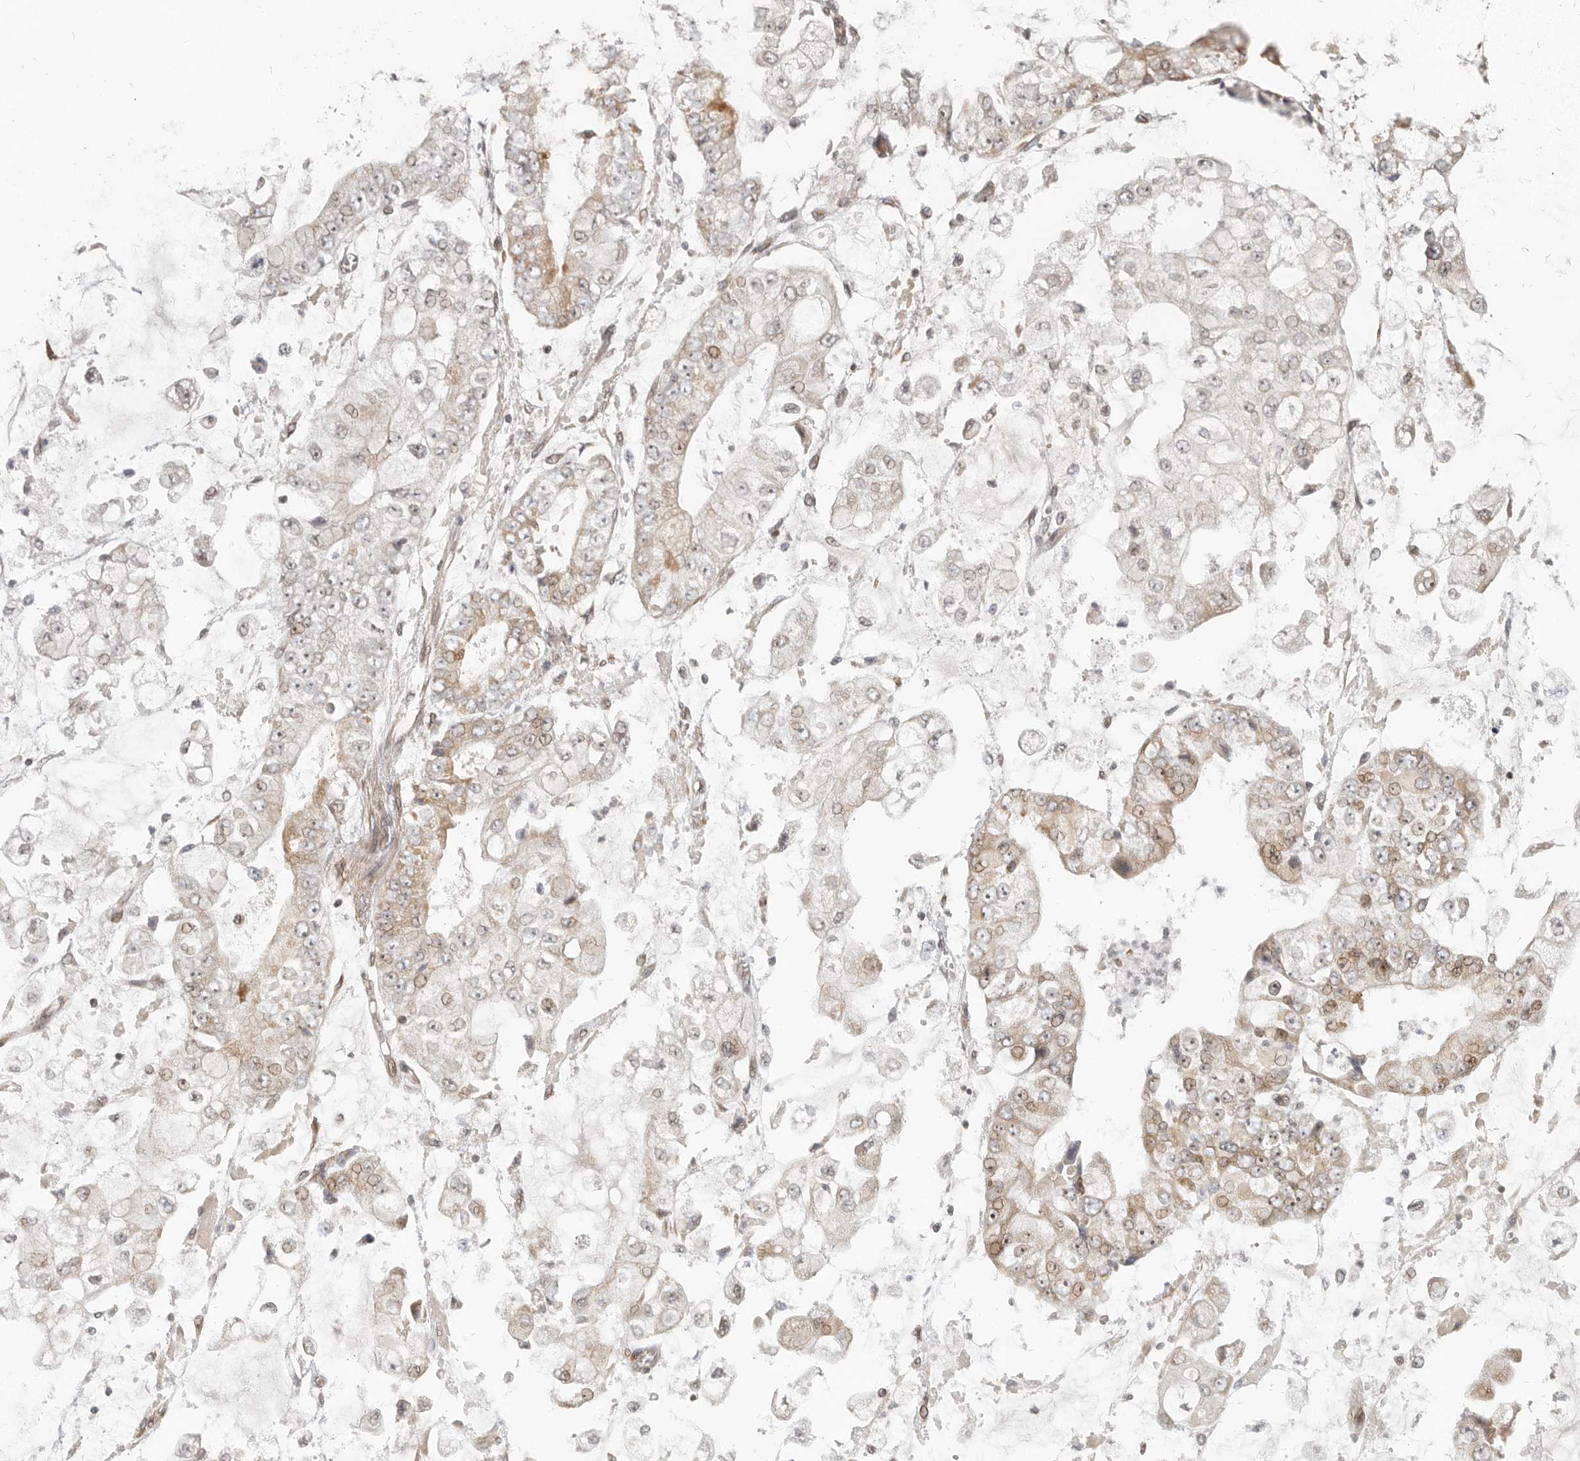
{"staining": {"intensity": "moderate", "quantity": "25%-75%", "location": "cytoplasmic/membranous,nuclear"}, "tissue": "stomach cancer", "cell_type": "Tumor cells", "image_type": "cancer", "snomed": [{"axis": "morphology", "description": "Adenocarcinoma, NOS"}, {"axis": "topography", "description": "Stomach"}], "caption": "DAB (3,3'-diaminobenzidine) immunohistochemical staining of stomach cancer (adenocarcinoma) displays moderate cytoplasmic/membranous and nuclear protein expression in approximately 25%-75% of tumor cells. (Stains: DAB in brown, nuclei in blue, Microscopy: brightfield microscopy at high magnification).", "gene": "NUP153", "patient": {"sex": "male", "age": 76}}